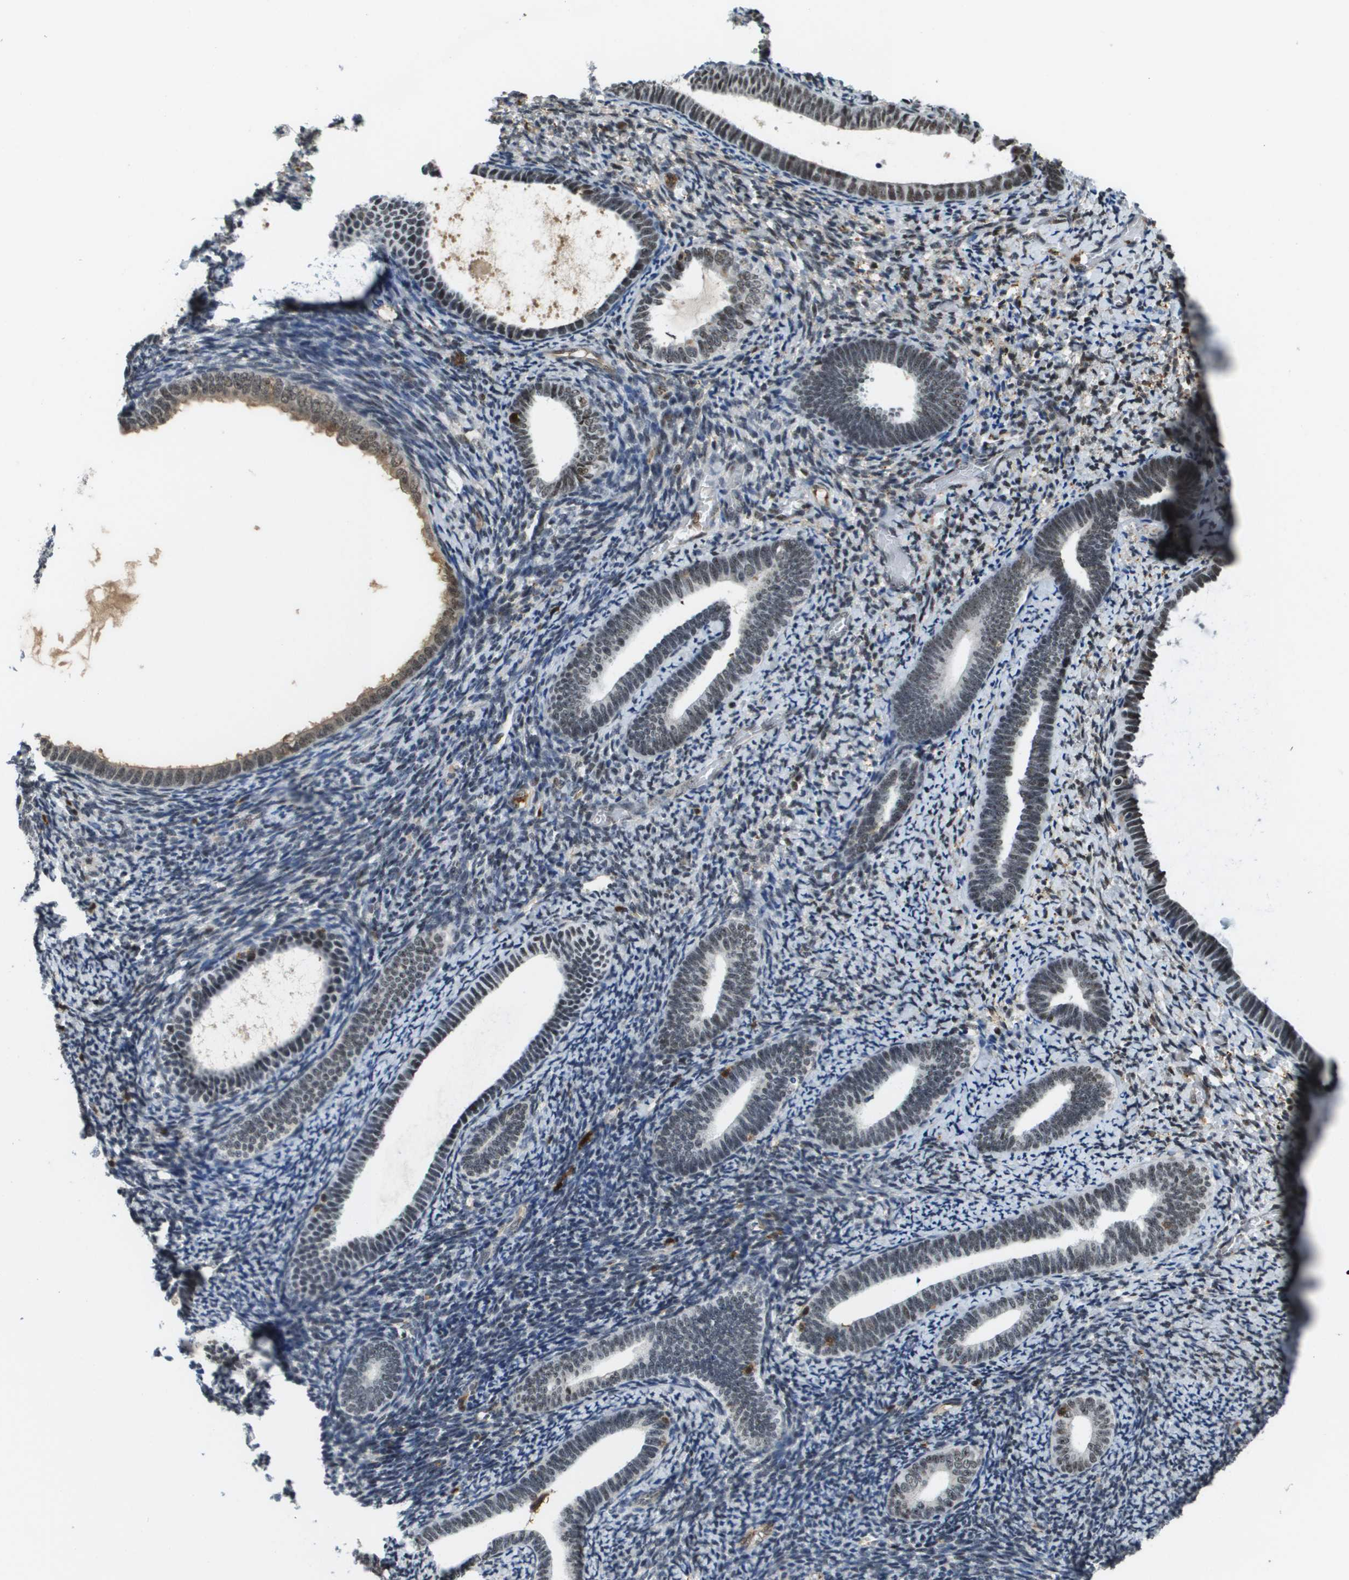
{"staining": {"intensity": "negative", "quantity": "none", "location": "none"}, "tissue": "endometrium", "cell_type": "Cells in endometrial stroma", "image_type": "normal", "snomed": [{"axis": "morphology", "description": "Normal tissue, NOS"}, {"axis": "topography", "description": "Endometrium"}], "caption": "A micrograph of human endometrium is negative for staining in cells in endometrial stroma. The staining was performed using DAB to visualize the protein expression in brown, while the nuclei were stained in blue with hematoxylin (Magnification: 20x).", "gene": "EP400", "patient": {"sex": "female", "age": 66}}